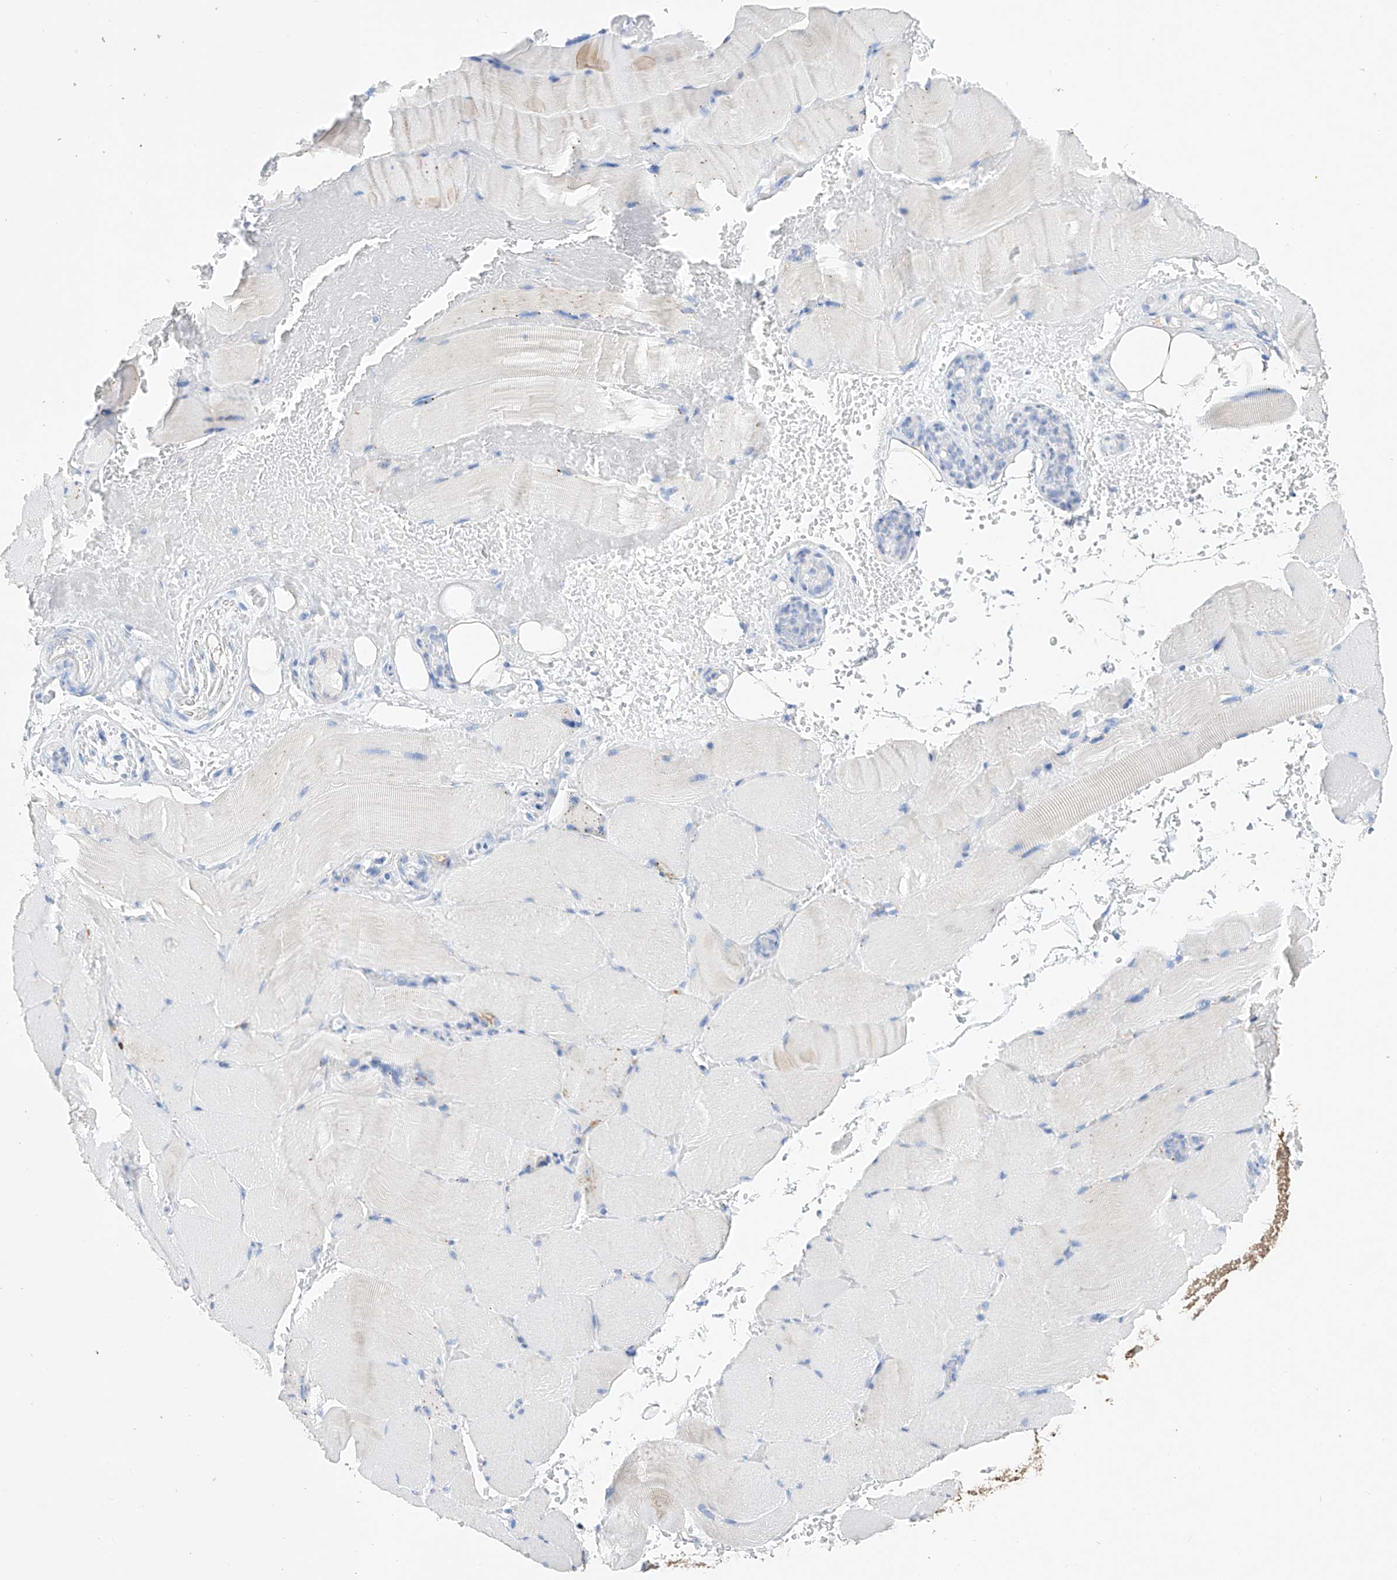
{"staining": {"intensity": "negative", "quantity": "none", "location": "none"}, "tissue": "skeletal muscle", "cell_type": "Myocytes", "image_type": "normal", "snomed": [{"axis": "morphology", "description": "Normal tissue, NOS"}, {"axis": "topography", "description": "Skeletal muscle"}, {"axis": "topography", "description": "Parathyroid gland"}], "caption": "Skeletal muscle stained for a protein using immunohistochemistry (IHC) shows no positivity myocytes.", "gene": "LURAP1", "patient": {"sex": "female", "age": 37}}